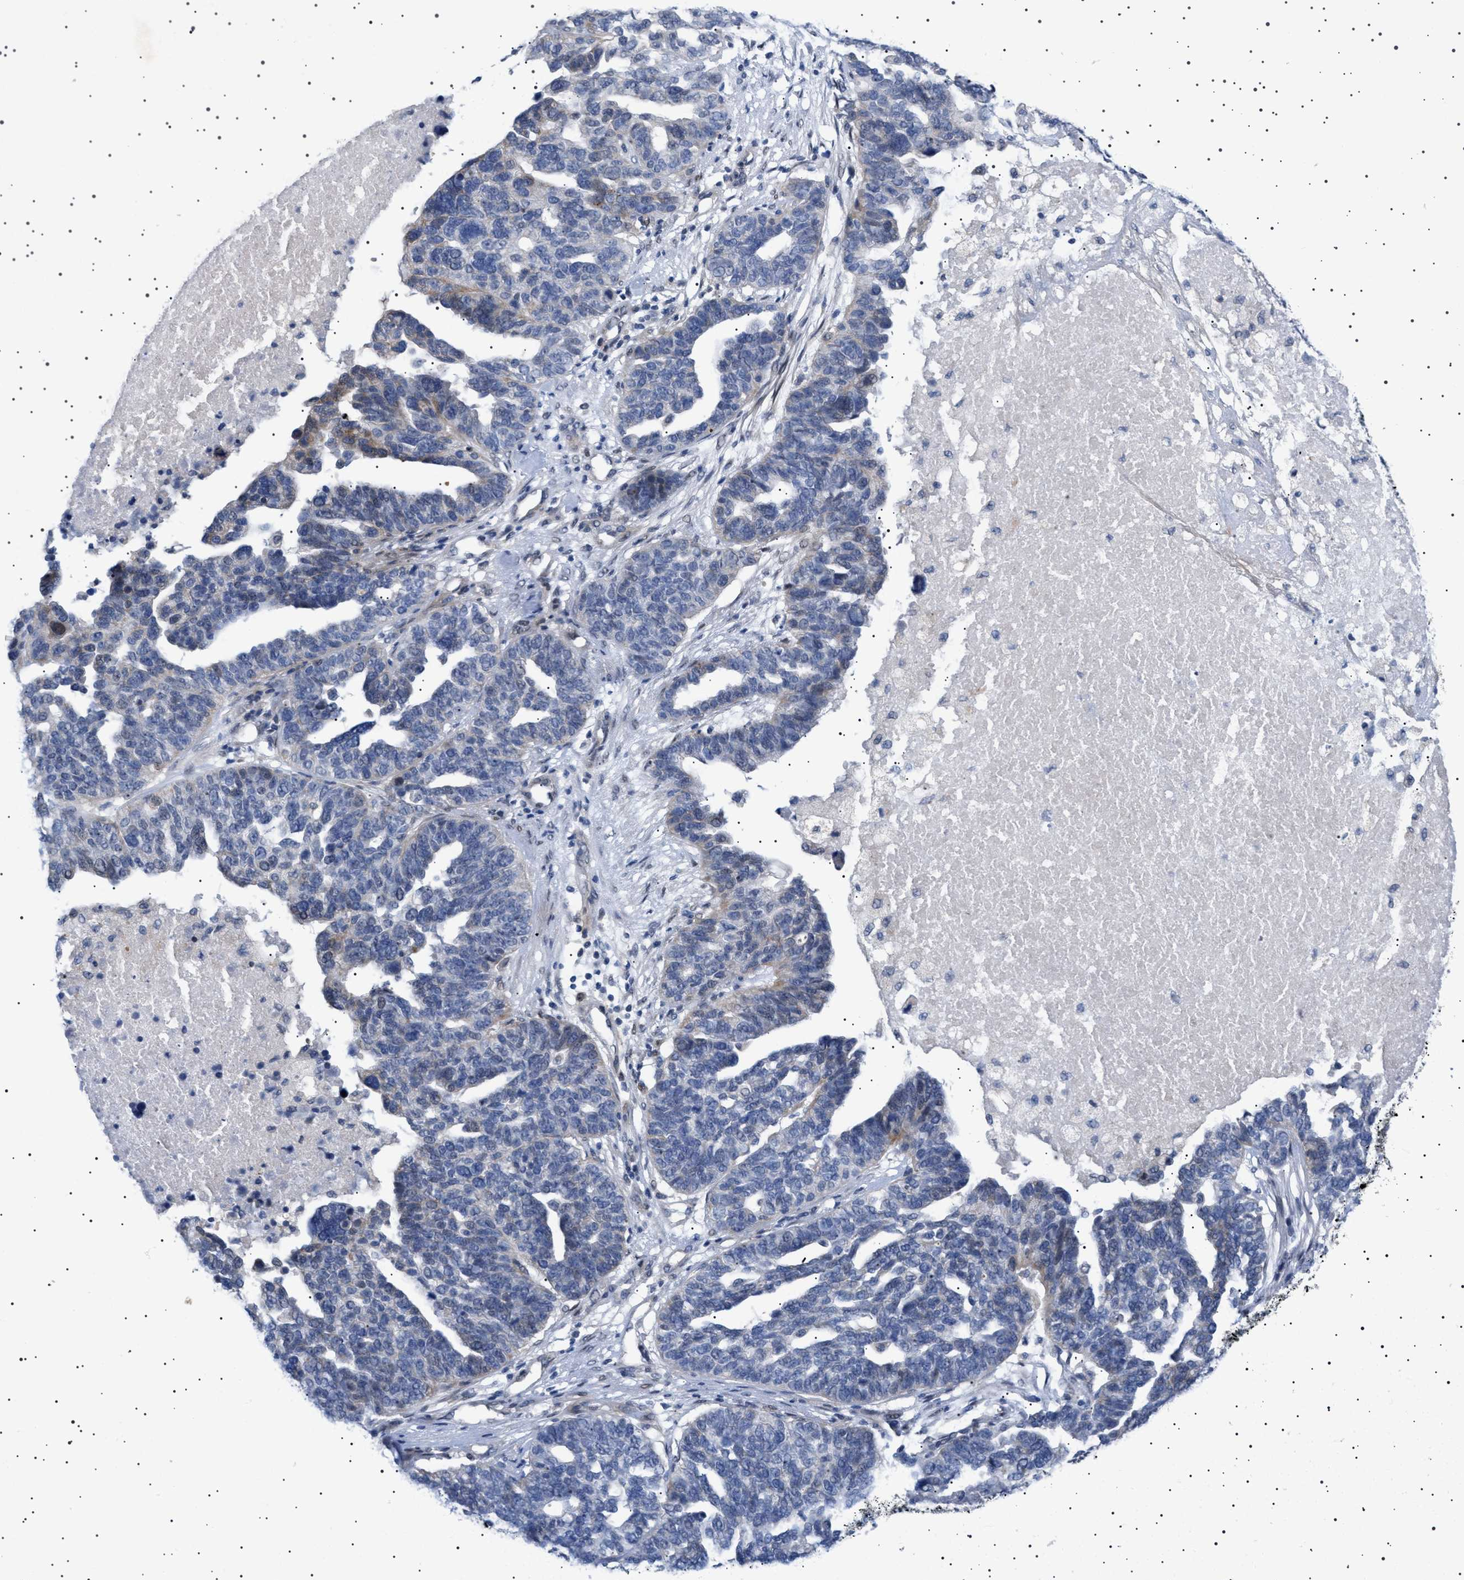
{"staining": {"intensity": "weak", "quantity": "<25%", "location": "cytoplasmic/membranous"}, "tissue": "ovarian cancer", "cell_type": "Tumor cells", "image_type": "cancer", "snomed": [{"axis": "morphology", "description": "Cystadenocarcinoma, serous, NOS"}, {"axis": "topography", "description": "Ovary"}], "caption": "Immunohistochemistry image of neoplastic tissue: human serous cystadenocarcinoma (ovarian) stained with DAB demonstrates no significant protein staining in tumor cells.", "gene": "HTR1A", "patient": {"sex": "female", "age": 59}}